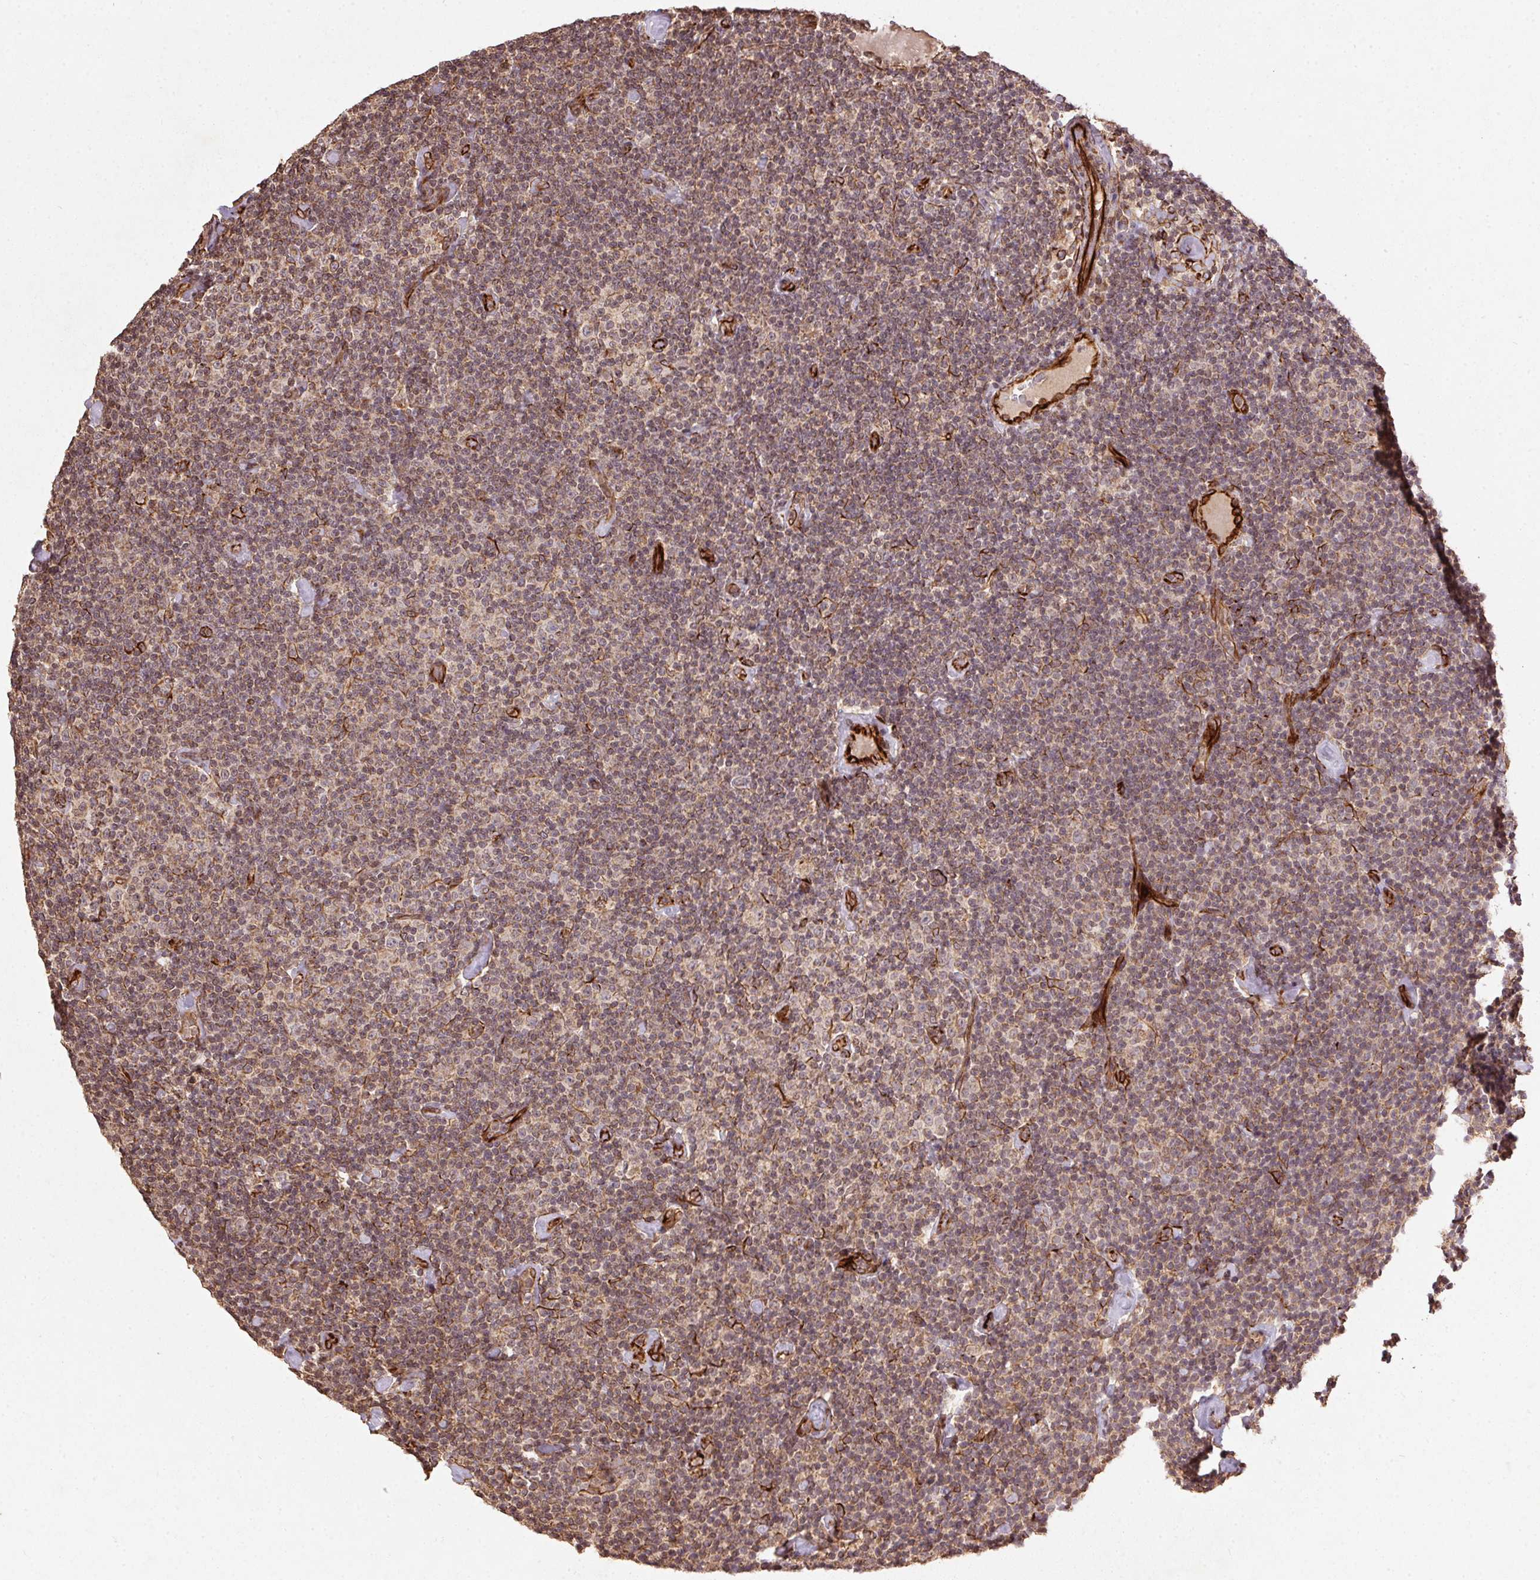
{"staining": {"intensity": "weak", "quantity": ">75%", "location": "cytoplasmic/membranous"}, "tissue": "lymphoma", "cell_type": "Tumor cells", "image_type": "cancer", "snomed": [{"axis": "morphology", "description": "Malignant lymphoma, non-Hodgkin's type, Low grade"}, {"axis": "topography", "description": "Lymph node"}], "caption": "The immunohistochemical stain highlights weak cytoplasmic/membranous staining in tumor cells of low-grade malignant lymphoma, non-Hodgkin's type tissue. (DAB IHC with brightfield microscopy, high magnification).", "gene": "SPRED2", "patient": {"sex": "male", "age": 81}}